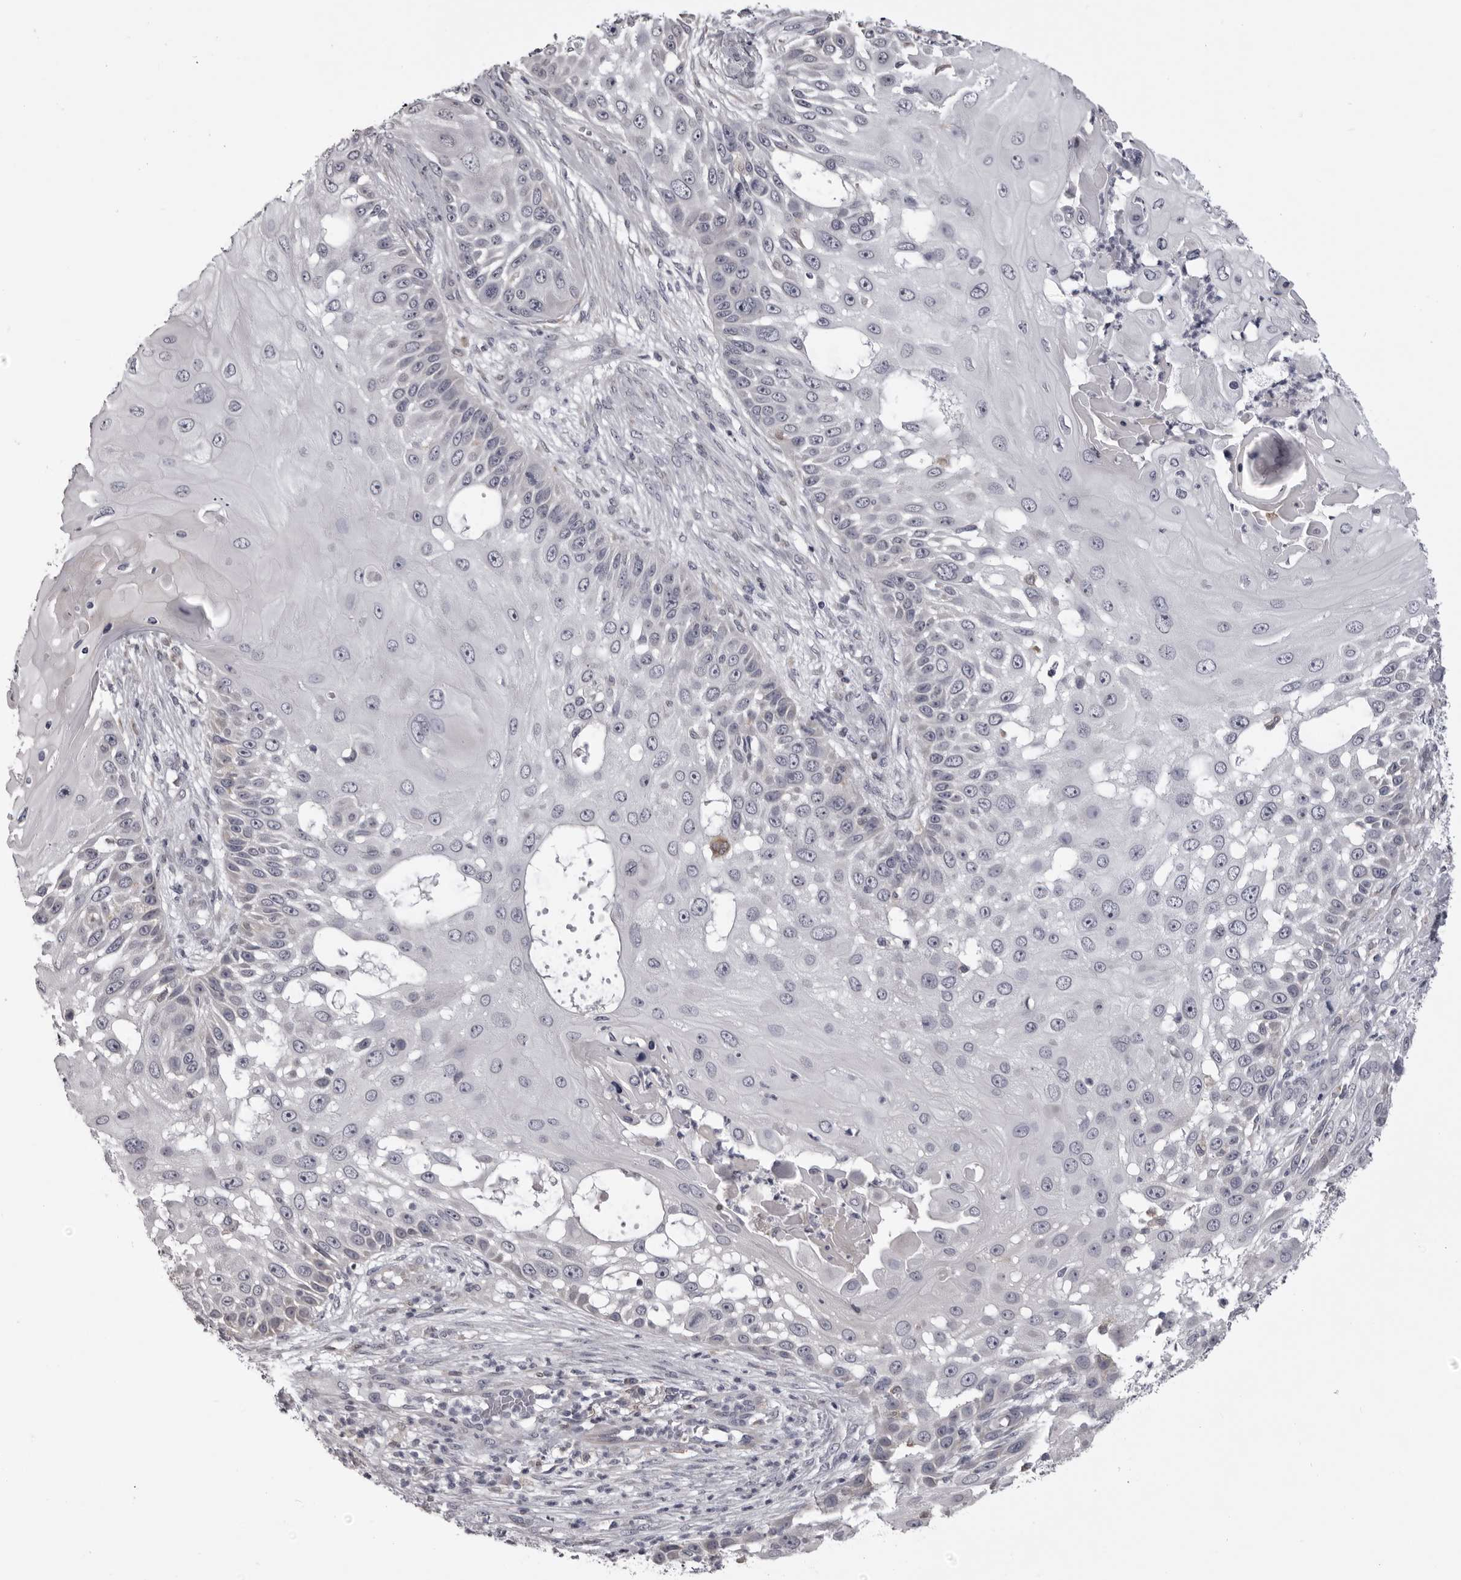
{"staining": {"intensity": "negative", "quantity": "none", "location": "none"}, "tissue": "skin cancer", "cell_type": "Tumor cells", "image_type": "cancer", "snomed": [{"axis": "morphology", "description": "Squamous cell carcinoma, NOS"}, {"axis": "topography", "description": "Skin"}], "caption": "This is an IHC image of skin squamous cell carcinoma. There is no staining in tumor cells.", "gene": "NCEH1", "patient": {"sex": "female", "age": 44}}